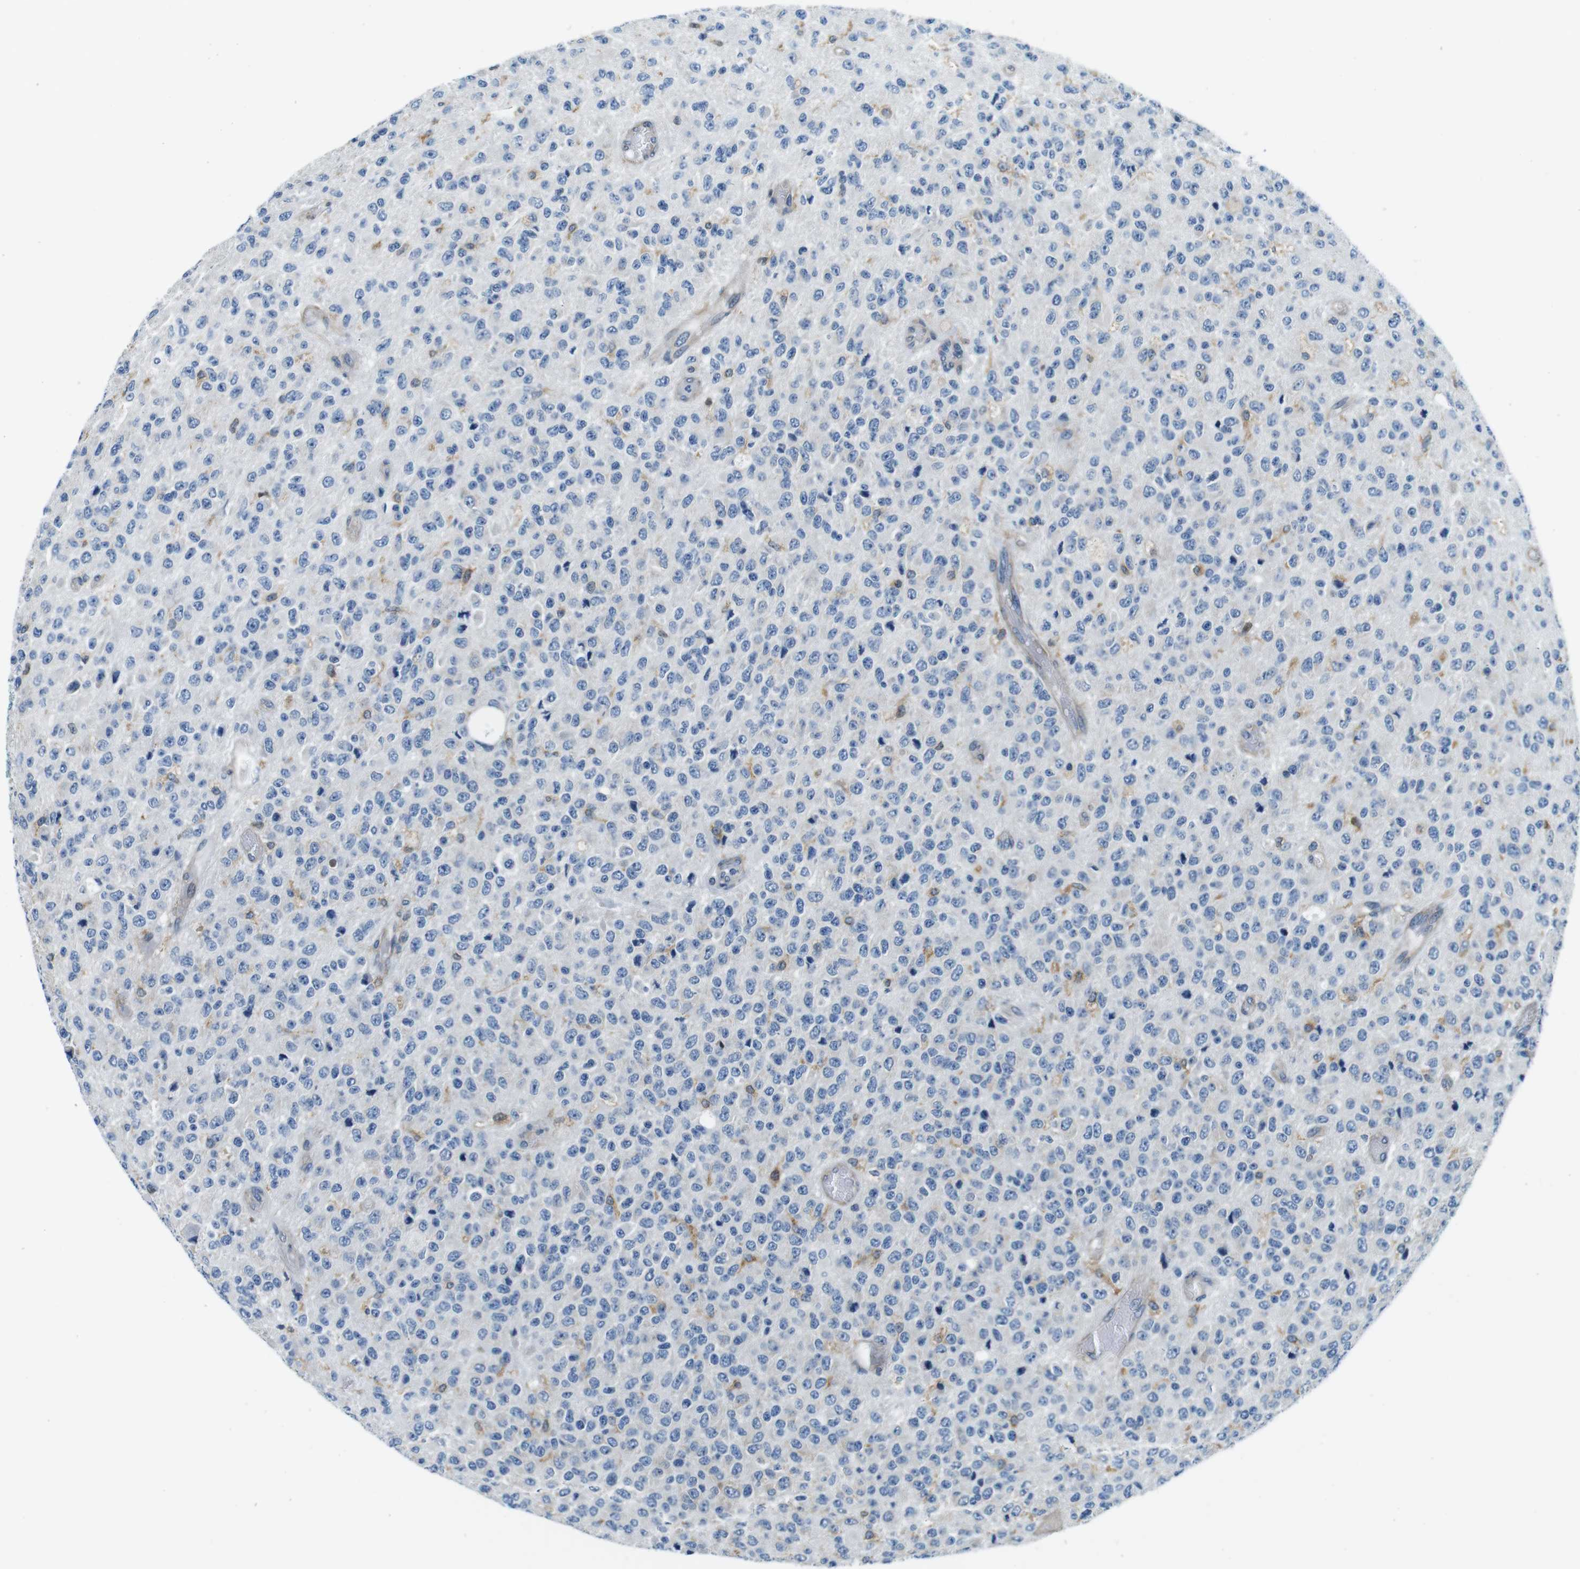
{"staining": {"intensity": "weak", "quantity": "<25%", "location": "cytoplasmic/membranous"}, "tissue": "glioma", "cell_type": "Tumor cells", "image_type": "cancer", "snomed": [{"axis": "morphology", "description": "Glioma, malignant, High grade"}, {"axis": "topography", "description": "pancreas cauda"}], "caption": "DAB (3,3'-diaminobenzidine) immunohistochemical staining of glioma demonstrates no significant expression in tumor cells.", "gene": "EIF2B5", "patient": {"sex": "male", "age": 60}}